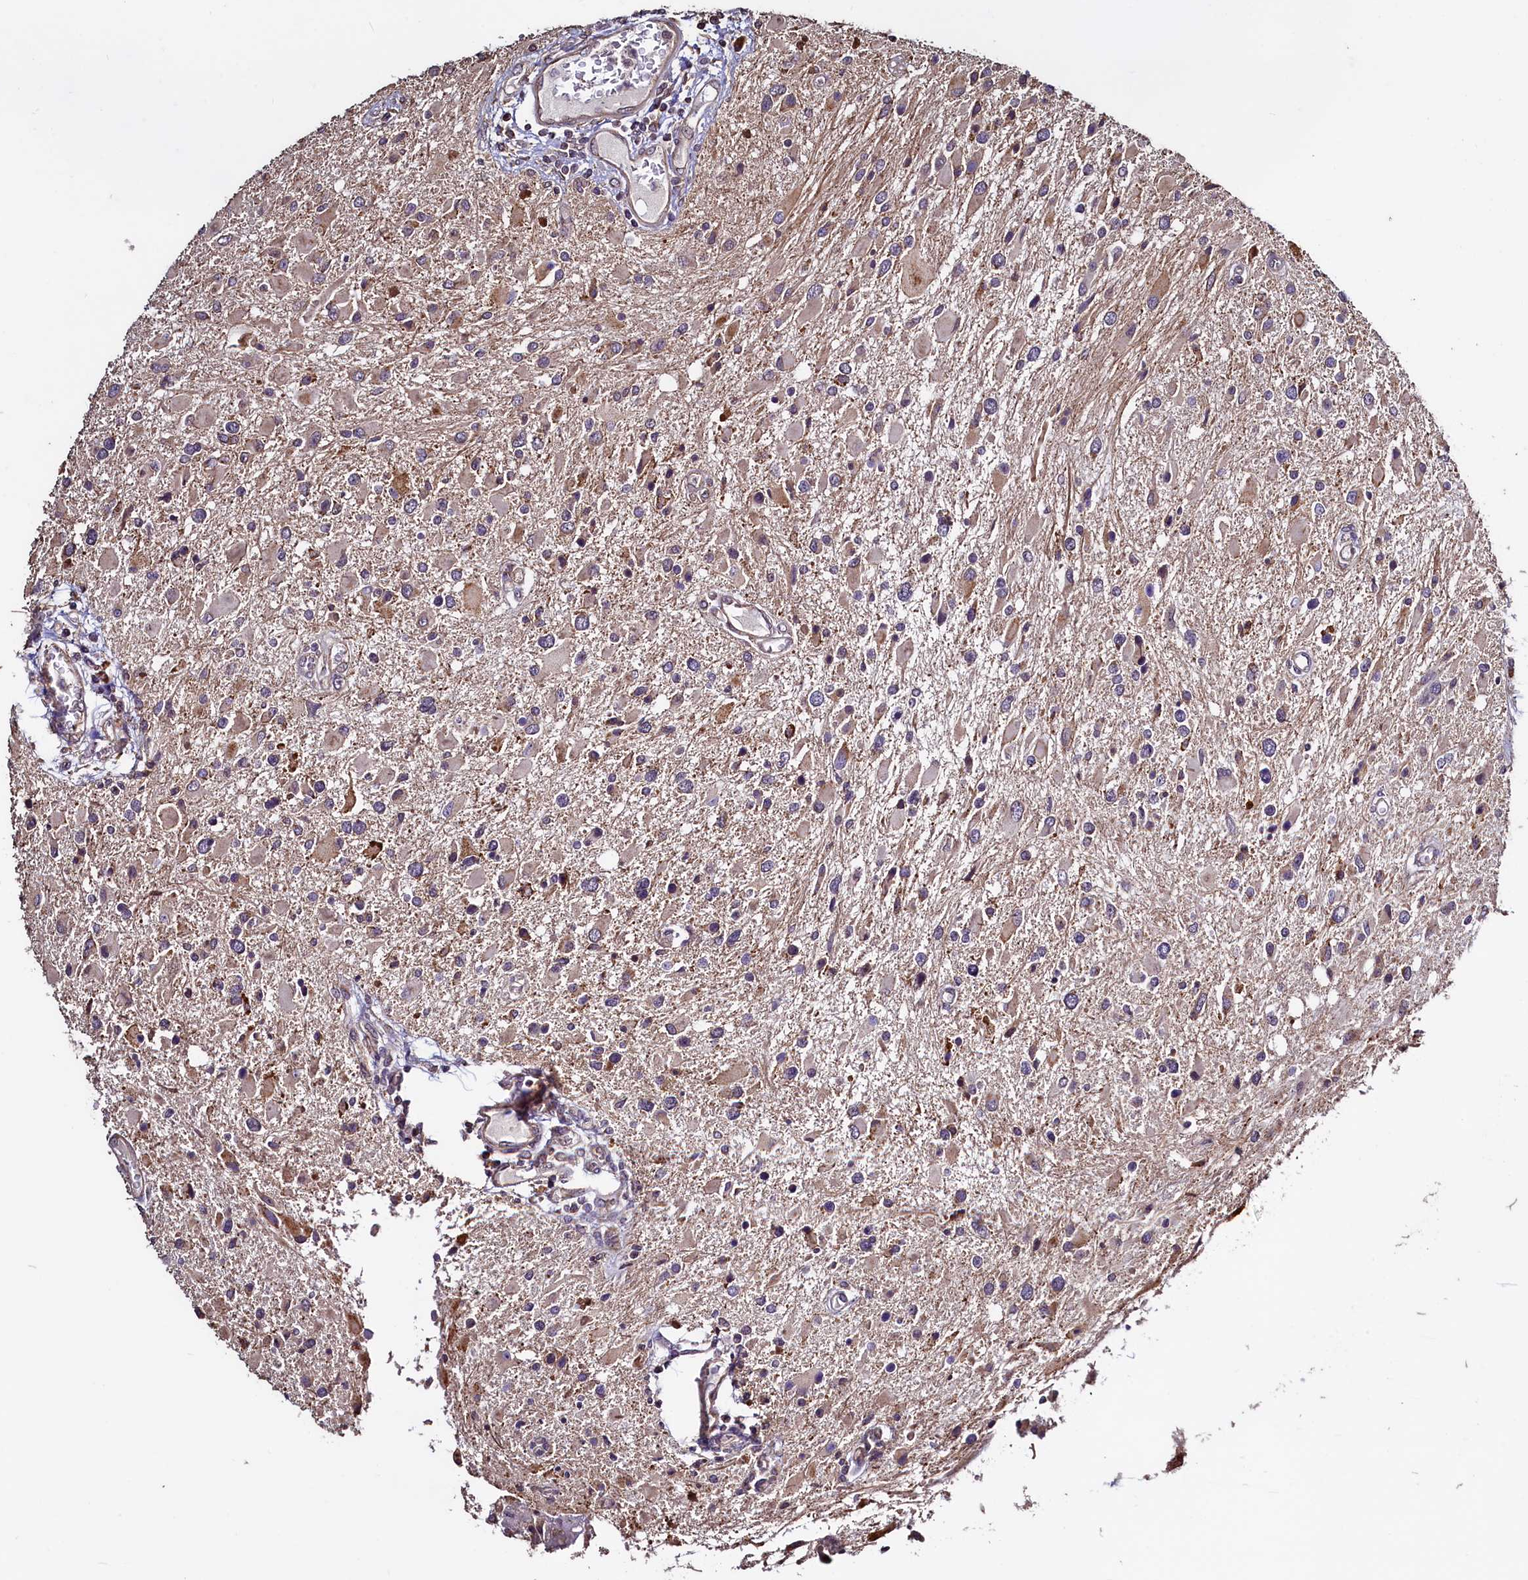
{"staining": {"intensity": "moderate", "quantity": "<25%", "location": "cytoplasmic/membranous"}, "tissue": "glioma", "cell_type": "Tumor cells", "image_type": "cancer", "snomed": [{"axis": "morphology", "description": "Glioma, malignant, High grade"}, {"axis": "topography", "description": "Brain"}], "caption": "Human glioma stained with a protein marker demonstrates moderate staining in tumor cells.", "gene": "RBFA", "patient": {"sex": "male", "age": 53}}